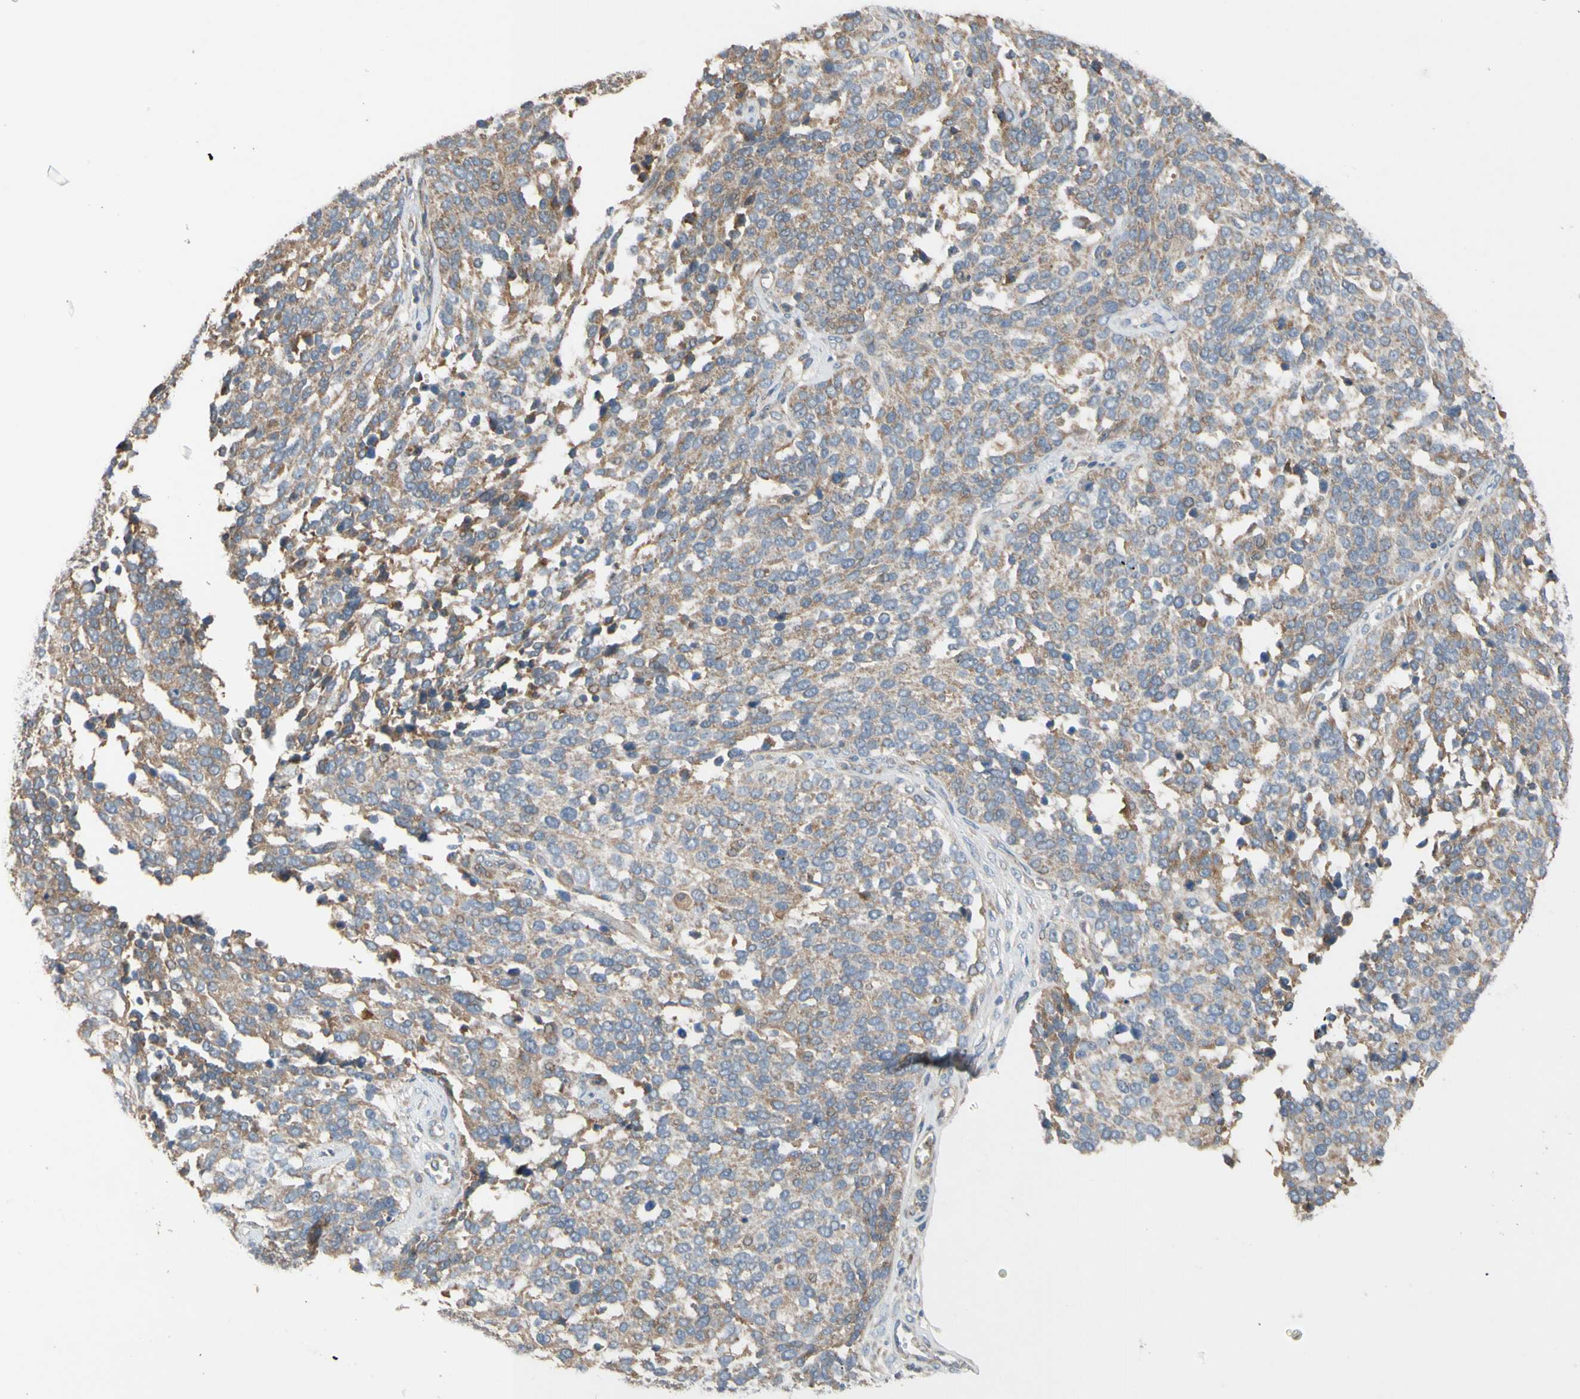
{"staining": {"intensity": "moderate", "quantity": ">75%", "location": "cytoplasmic/membranous"}, "tissue": "ovarian cancer", "cell_type": "Tumor cells", "image_type": "cancer", "snomed": [{"axis": "morphology", "description": "Cystadenocarcinoma, serous, NOS"}, {"axis": "topography", "description": "Ovary"}], "caption": "A brown stain highlights moderate cytoplasmic/membranous staining of a protein in human ovarian serous cystadenocarcinoma tumor cells.", "gene": "MBTPS2", "patient": {"sex": "female", "age": 44}}